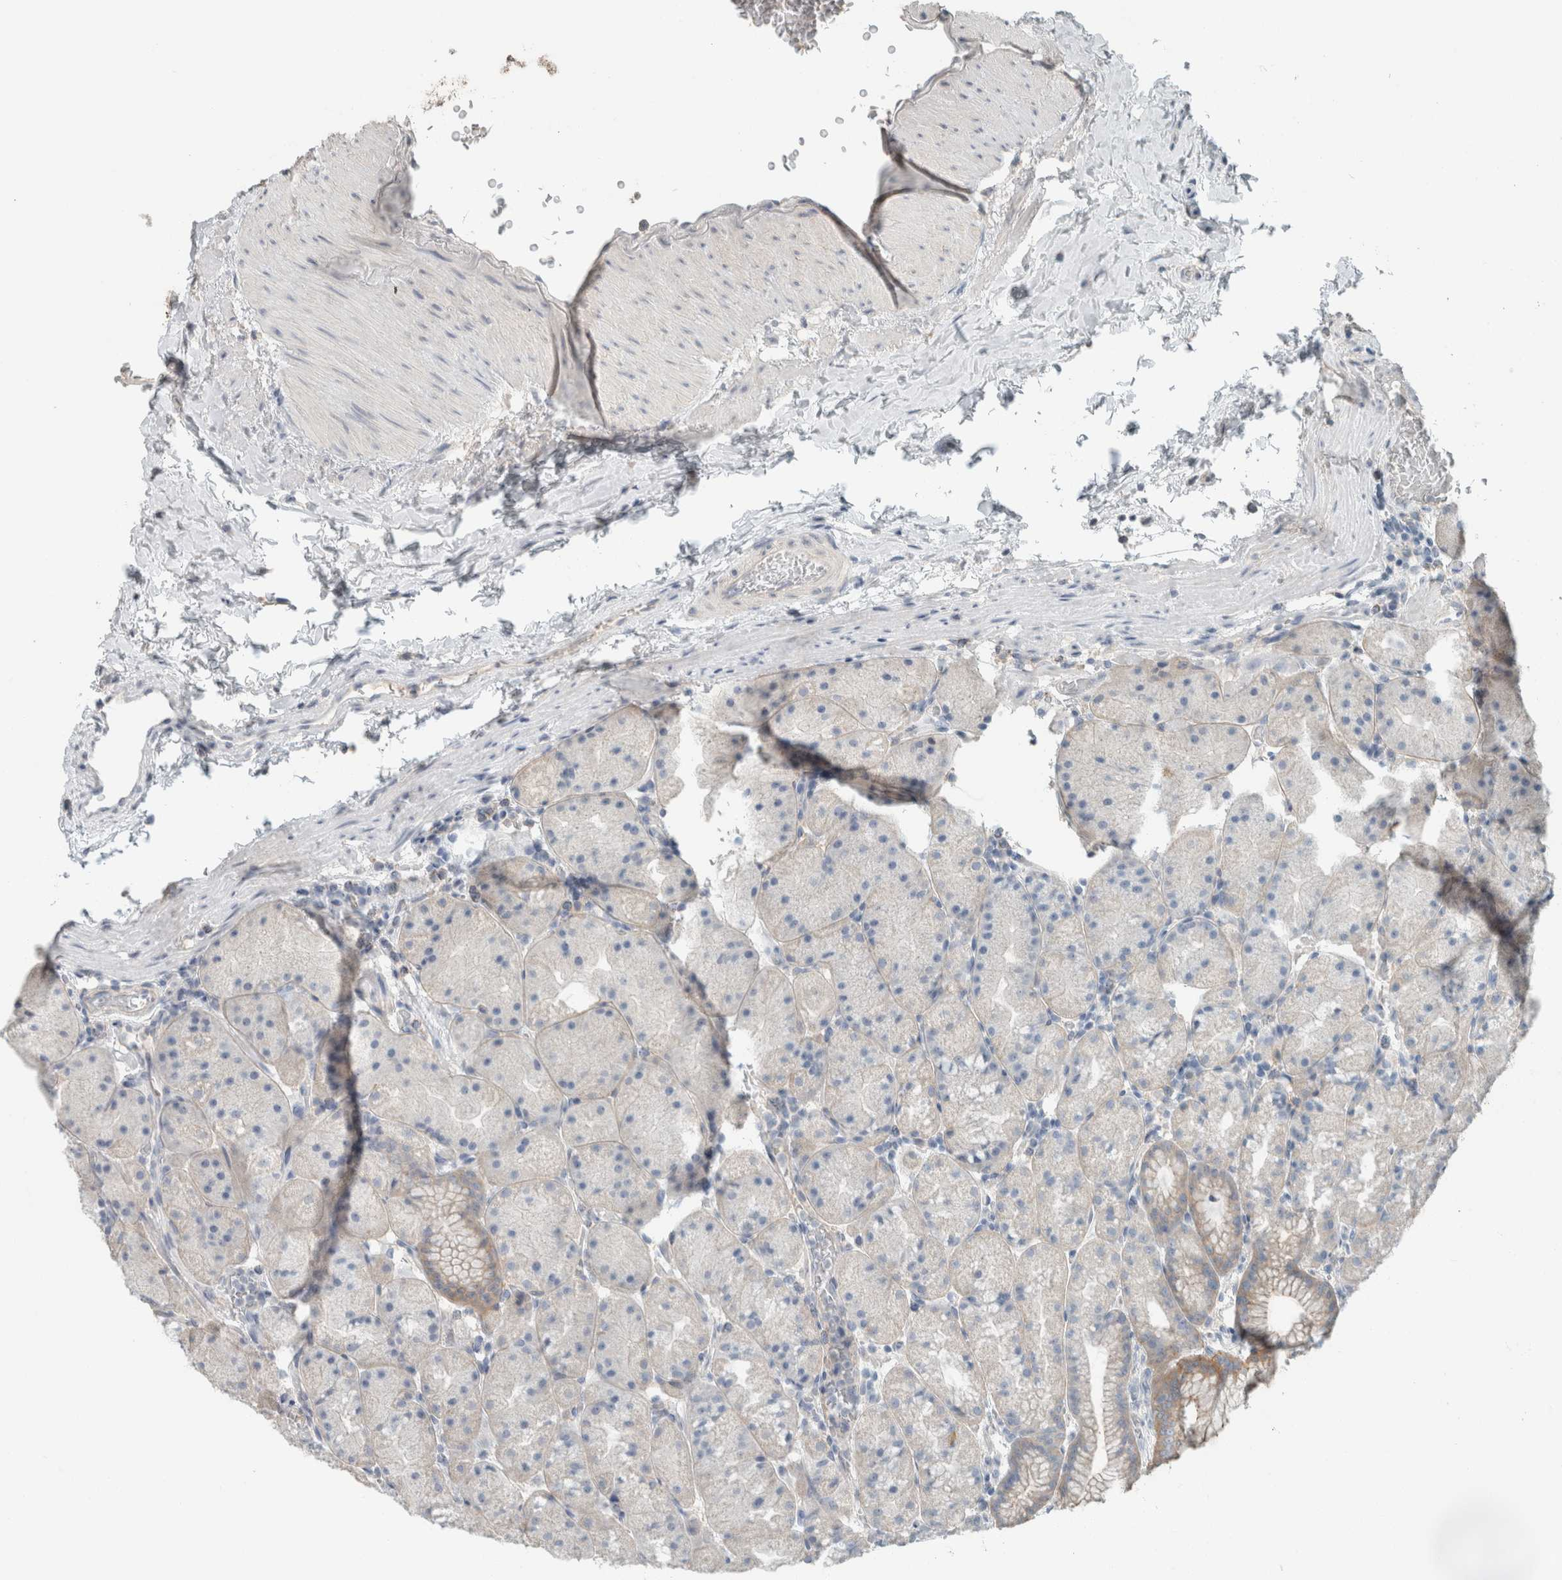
{"staining": {"intensity": "moderate", "quantity": "<25%", "location": "cytoplasmic/membranous"}, "tissue": "stomach", "cell_type": "Glandular cells", "image_type": "normal", "snomed": [{"axis": "morphology", "description": "Normal tissue, NOS"}, {"axis": "topography", "description": "Stomach, upper"}, {"axis": "topography", "description": "Stomach"}], "caption": "A brown stain highlights moderate cytoplasmic/membranous positivity of a protein in glandular cells of normal human stomach.", "gene": "SCIN", "patient": {"sex": "male", "age": 48}}